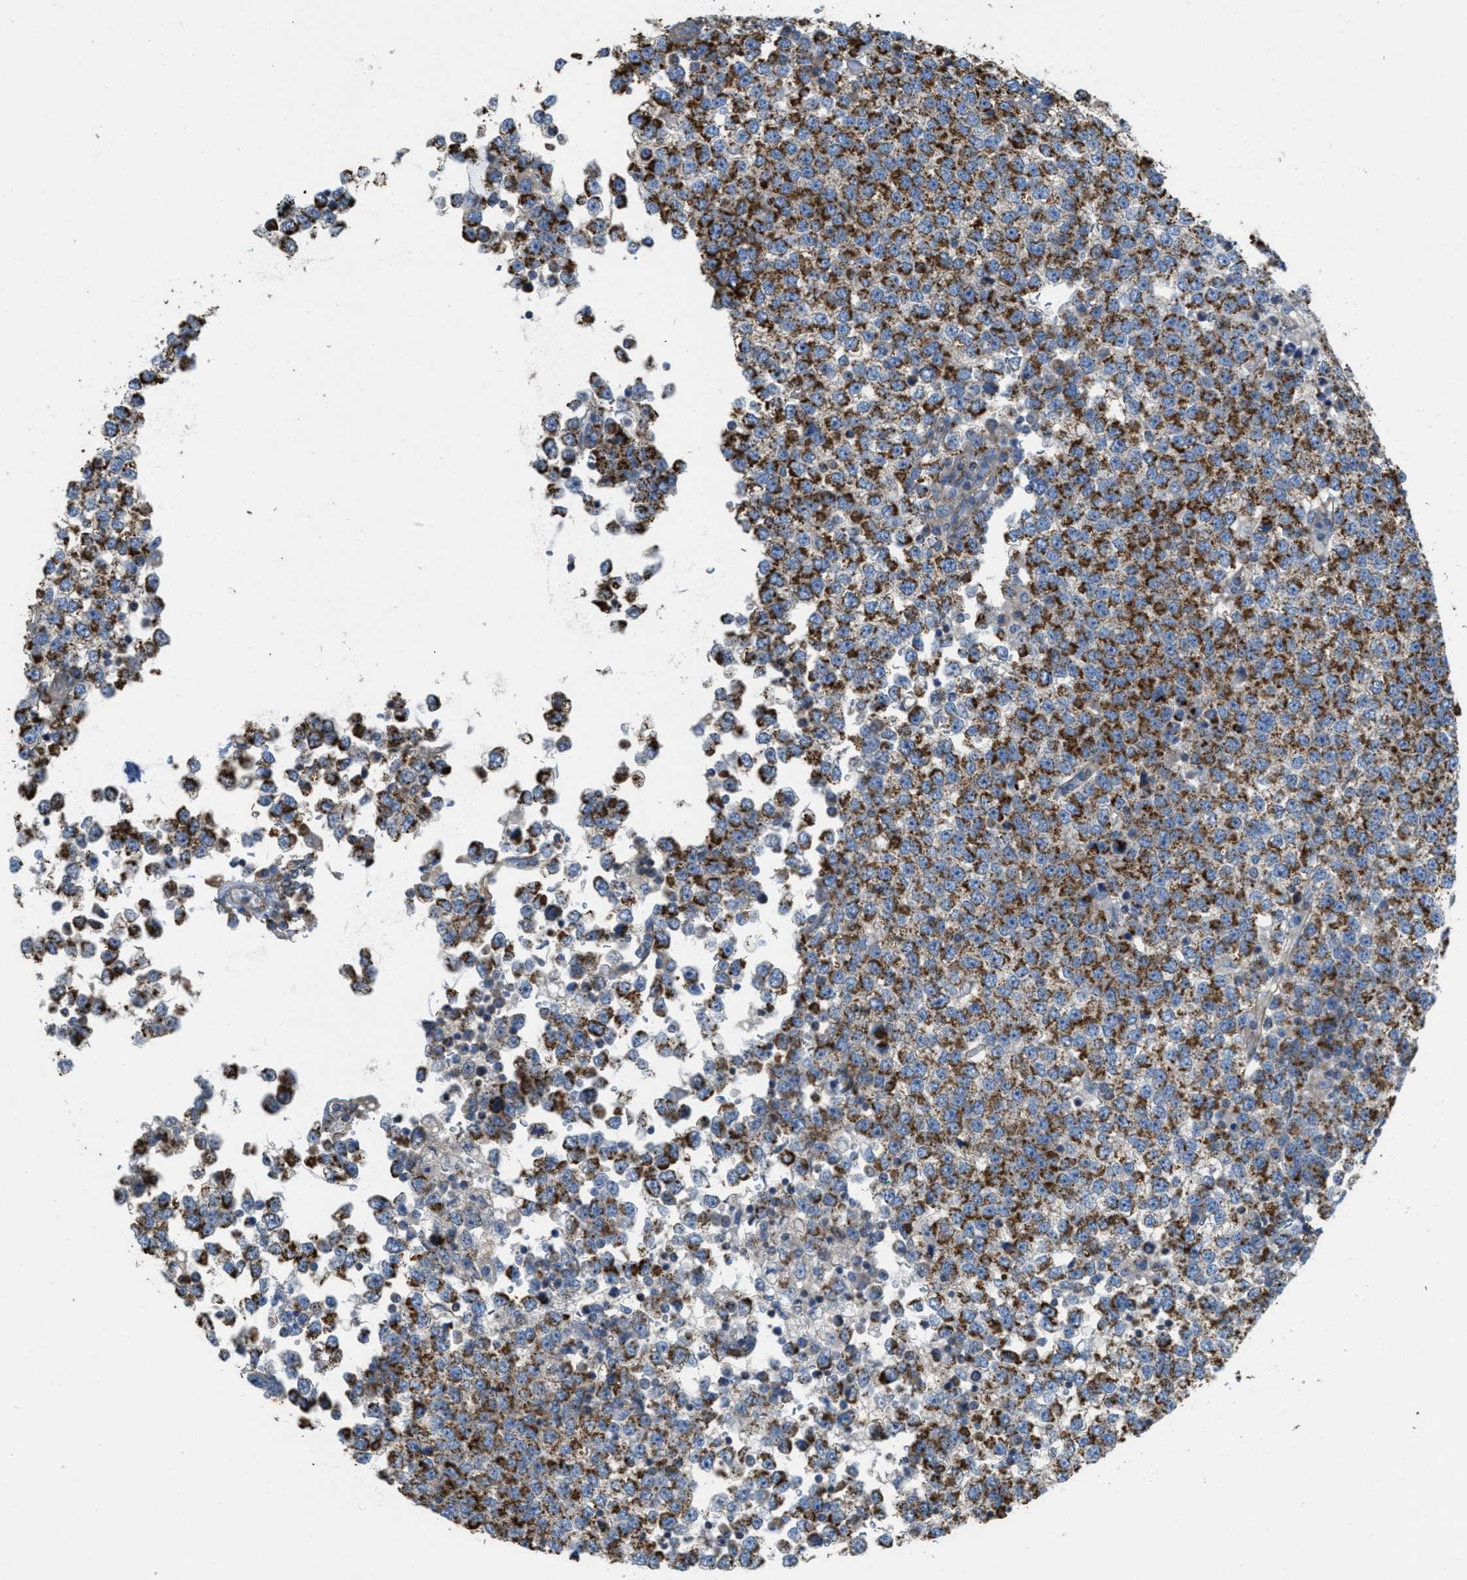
{"staining": {"intensity": "strong", "quantity": ">75%", "location": "cytoplasmic/membranous"}, "tissue": "testis cancer", "cell_type": "Tumor cells", "image_type": "cancer", "snomed": [{"axis": "morphology", "description": "Seminoma, NOS"}, {"axis": "topography", "description": "Testis"}], "caption": "Human testis cancer stained for a protein (brown) shows strong cytoplasmic/membranous positive positivity in about >75% of tumor cells.", "gene": "BTN3A1", "patient": {"sex": "male", "age": 65}}